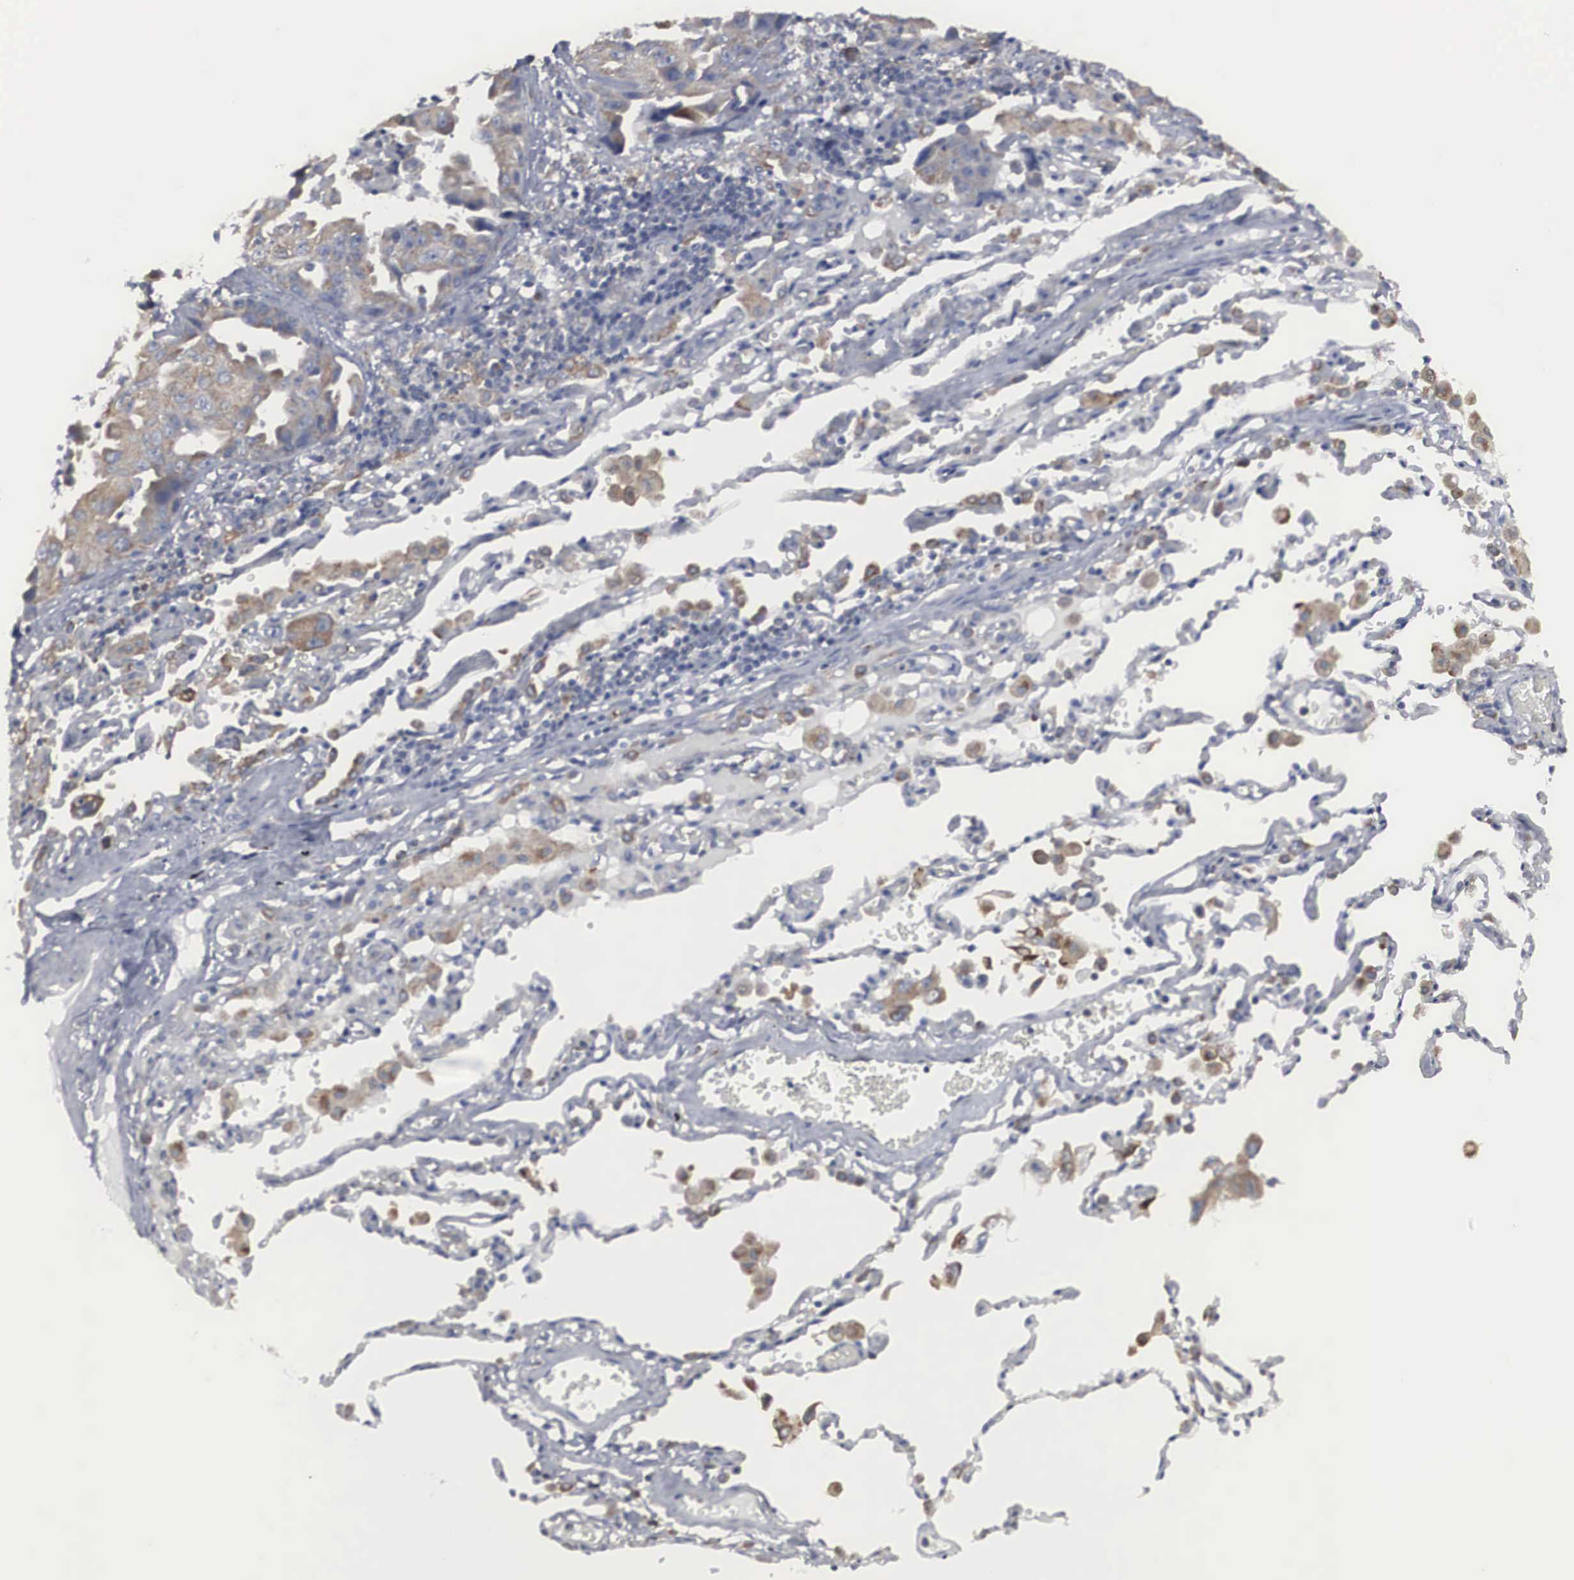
{"staining": {"intensity": "moderate", "quantity": "25%-75%", "location": "cytoplasmic/membranous"}, "tissue": "lung cancer", "cell_type": "Tumor cells", "image_type": "cancer", "snomed": [{"axis": "morphology", "description": "Adenocarcinoma, NOS"}, {"axis": "topography", "description": "Lung"}], "caption": "A medium amount of moderate cytoplasmic/membranous expression is appreciated in approximately 25%-75% of tumor cells in lung cancer (adenocarcinoma) tissue. (DAB IHC with brightfield microscopy, high magnification).", "gene": "MIA2", "patient": {"sex": "male", "age": 64}}